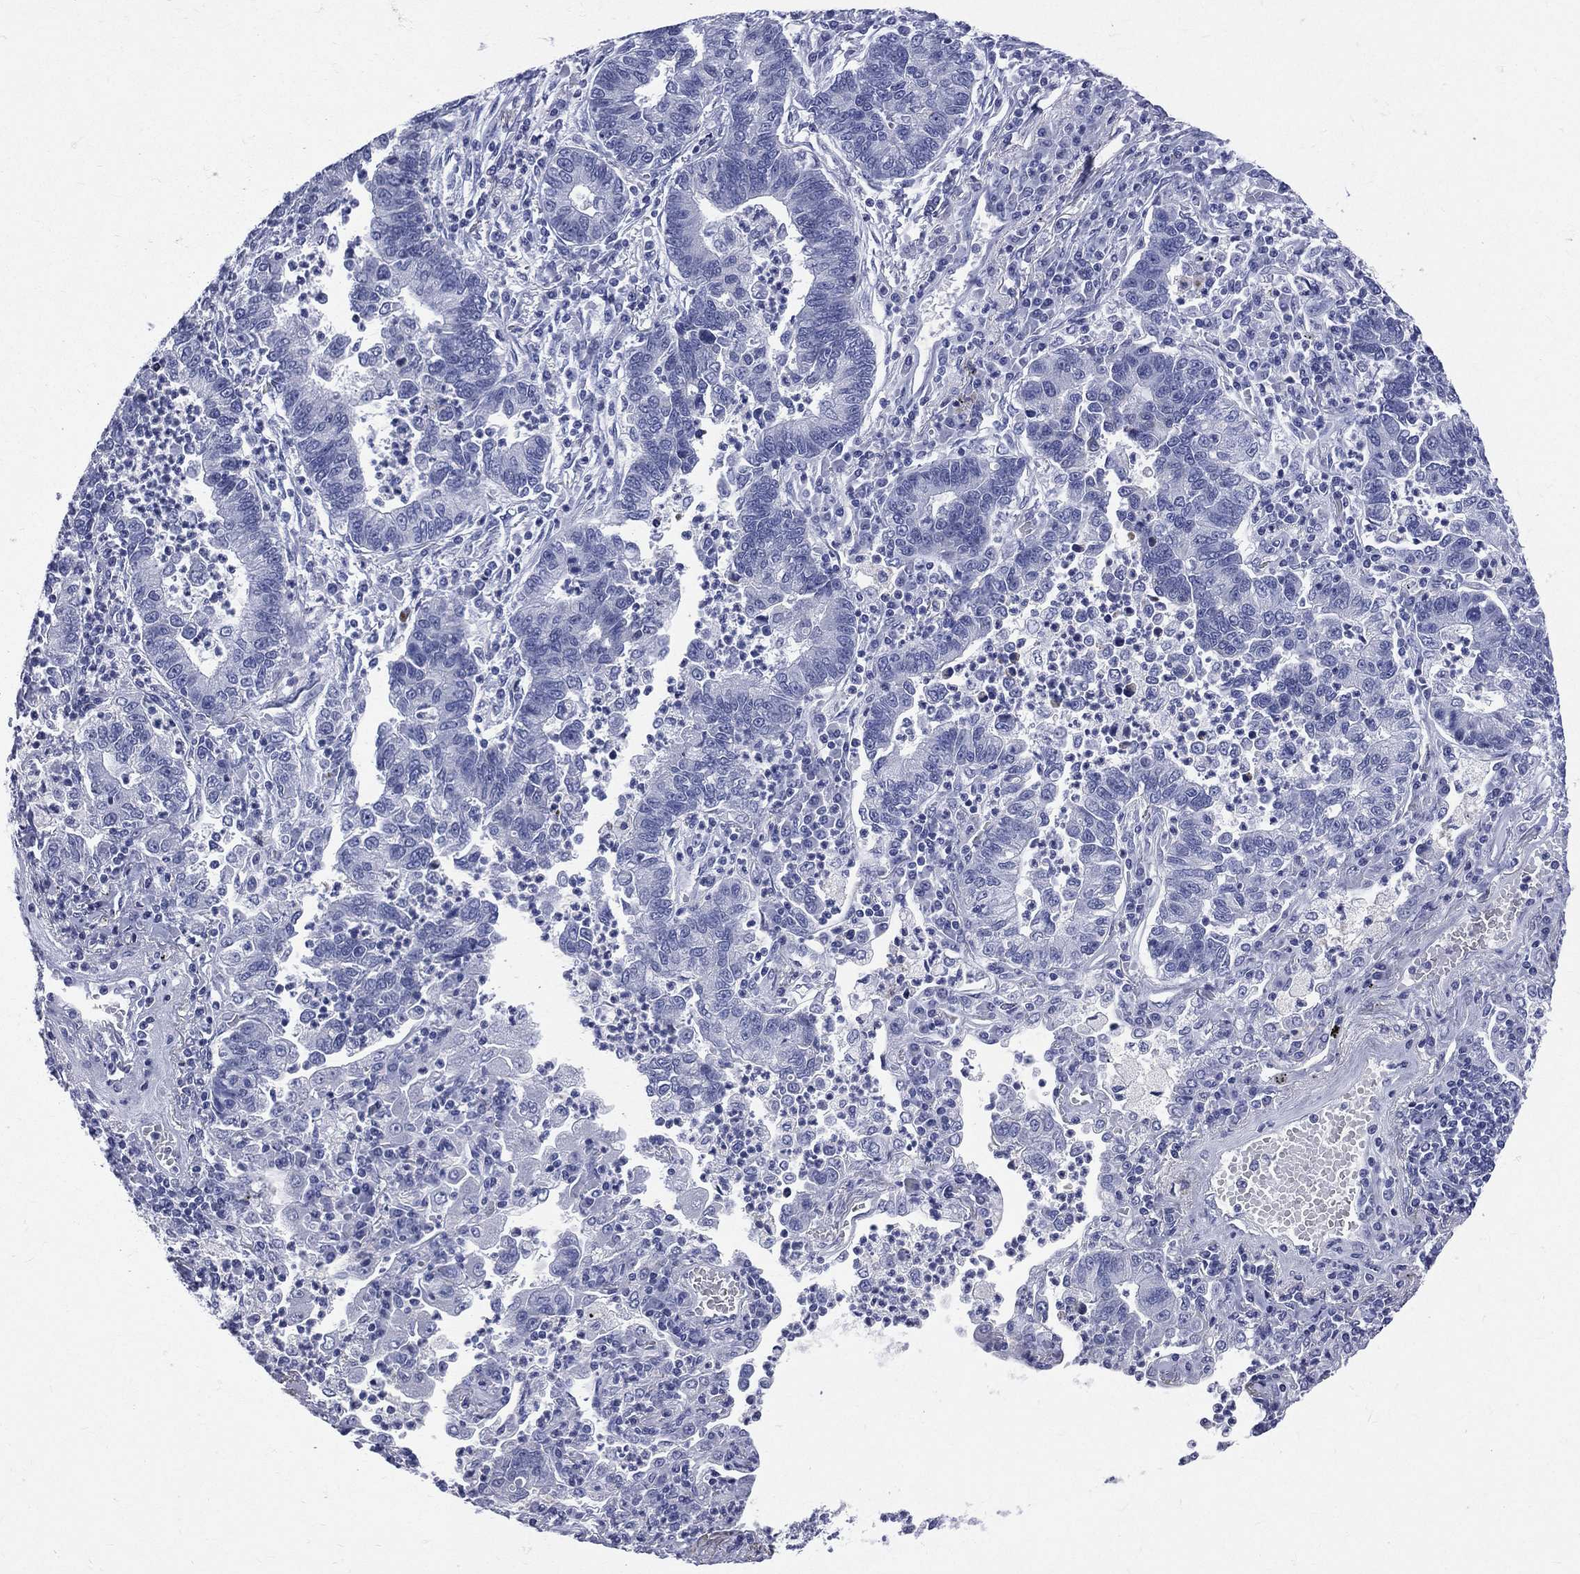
{"staining": {"intensity": "negative", "quantity": "none", "location": "none"}, "tissue": "lung cancer", "cell_type": "Tumor cells", "image_type": "cancer", "snomed": [{"axis": "morphology", "description": "Adenocarcinoma, NOS"}, {"axis": "topography", "description": "Lung"}], "caption": "This is a histopathology image of immunohistochemistry (IHC) staining of lung cancer (adenocarcinoma), which shows no positivity in tumor cells.", "gene": "MLLT10", "patient": {"sex": "female", "age": 57}}